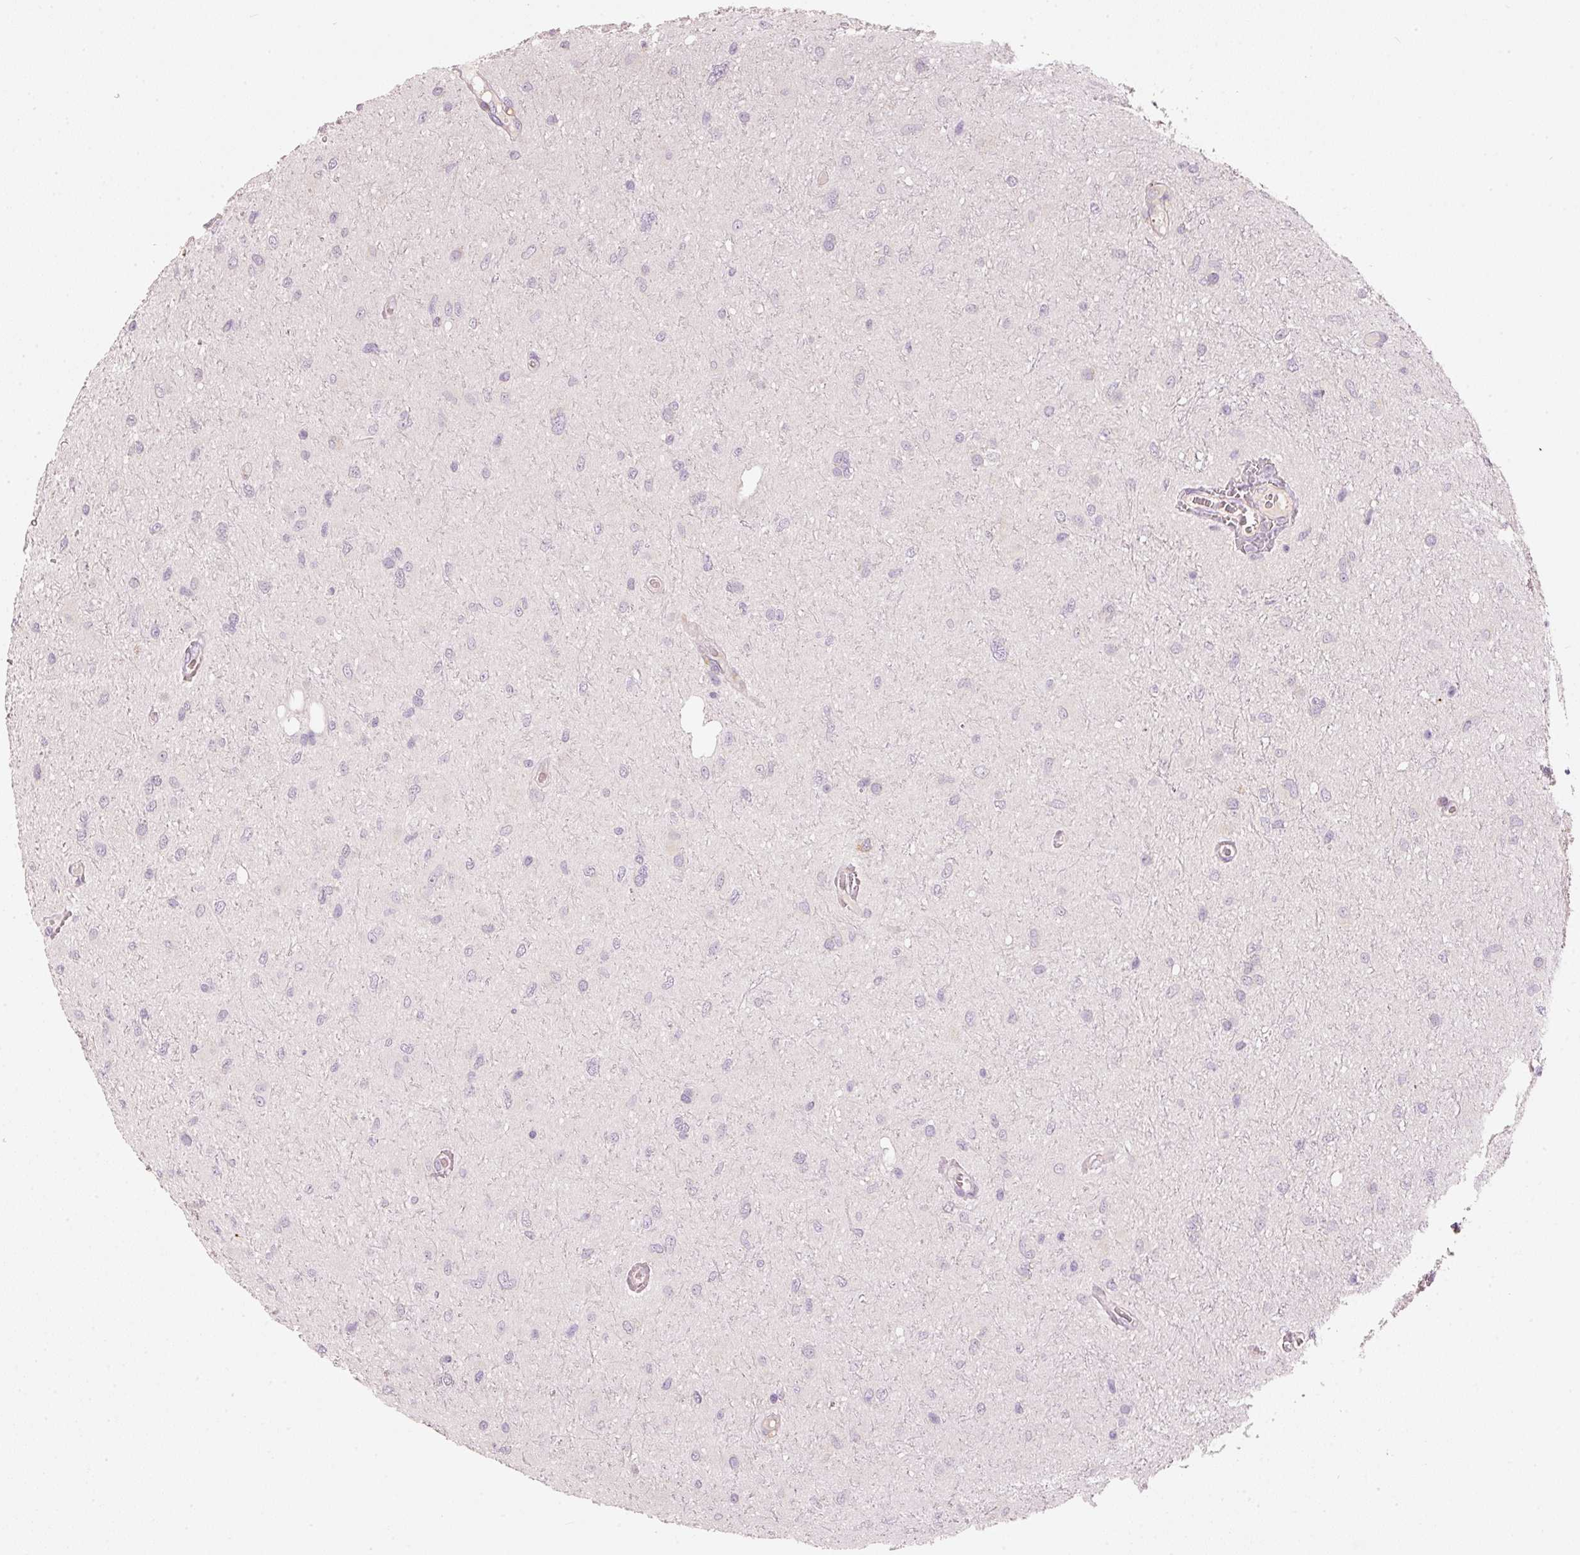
{"staining": {"intensity": "negative", "quantity": "none", "location": "none"}, "tissue": "glioma", "cell_type": "Tumor cells", "image_type": "cancer", "snomed": [{"axis": "morphology", "description": "Glioma, malignant, Low grade"}, {"axis": "topography", "description": "Cerebellum"}], "caption": "Tumor cells are negative for brown protein staining in malignant glioma (low-grade).", "gene": "KLHL21", "patient": {"sex": "female", "age": 5}}